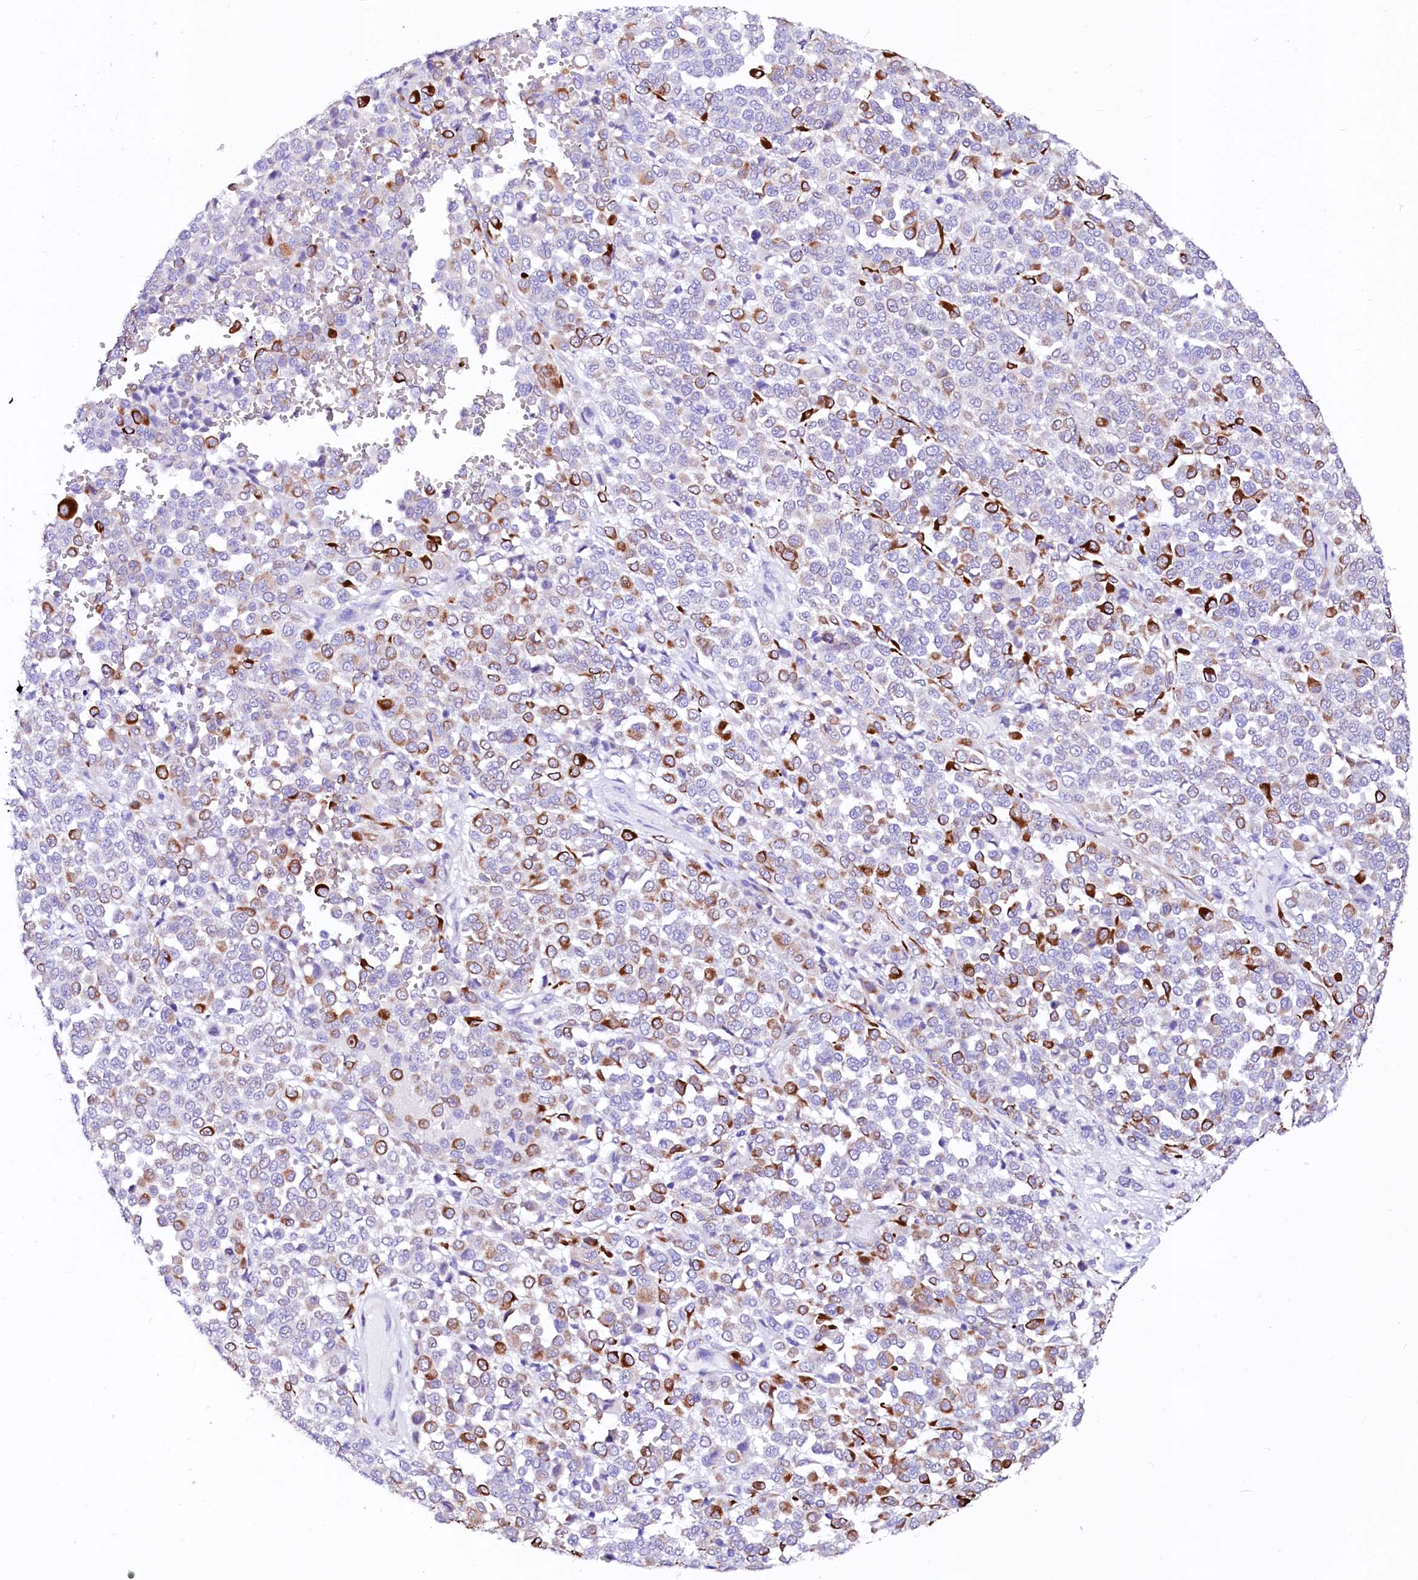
{"staining": {"intensity": "moderate", "quantity": "25%-75%", "location": "cytoplasmic/membranous"}, "tissue": "melanoma", "cell_type": "Tumor cells", "image_type": "cancer", "snomed": [{"axis": "morphology", "description": "Malignant melanoma, Metastatic site"}, {"axis": "topography", "description": "Pancreas"}], "caption": "Human melanoma stained with a brown dye reveals moderate cytoplasmic/membranous positive positivity in approximately 25%-75% of tumor cells.", "gene": "SFR1", "patient": {"sex": "female", "age": 30}}